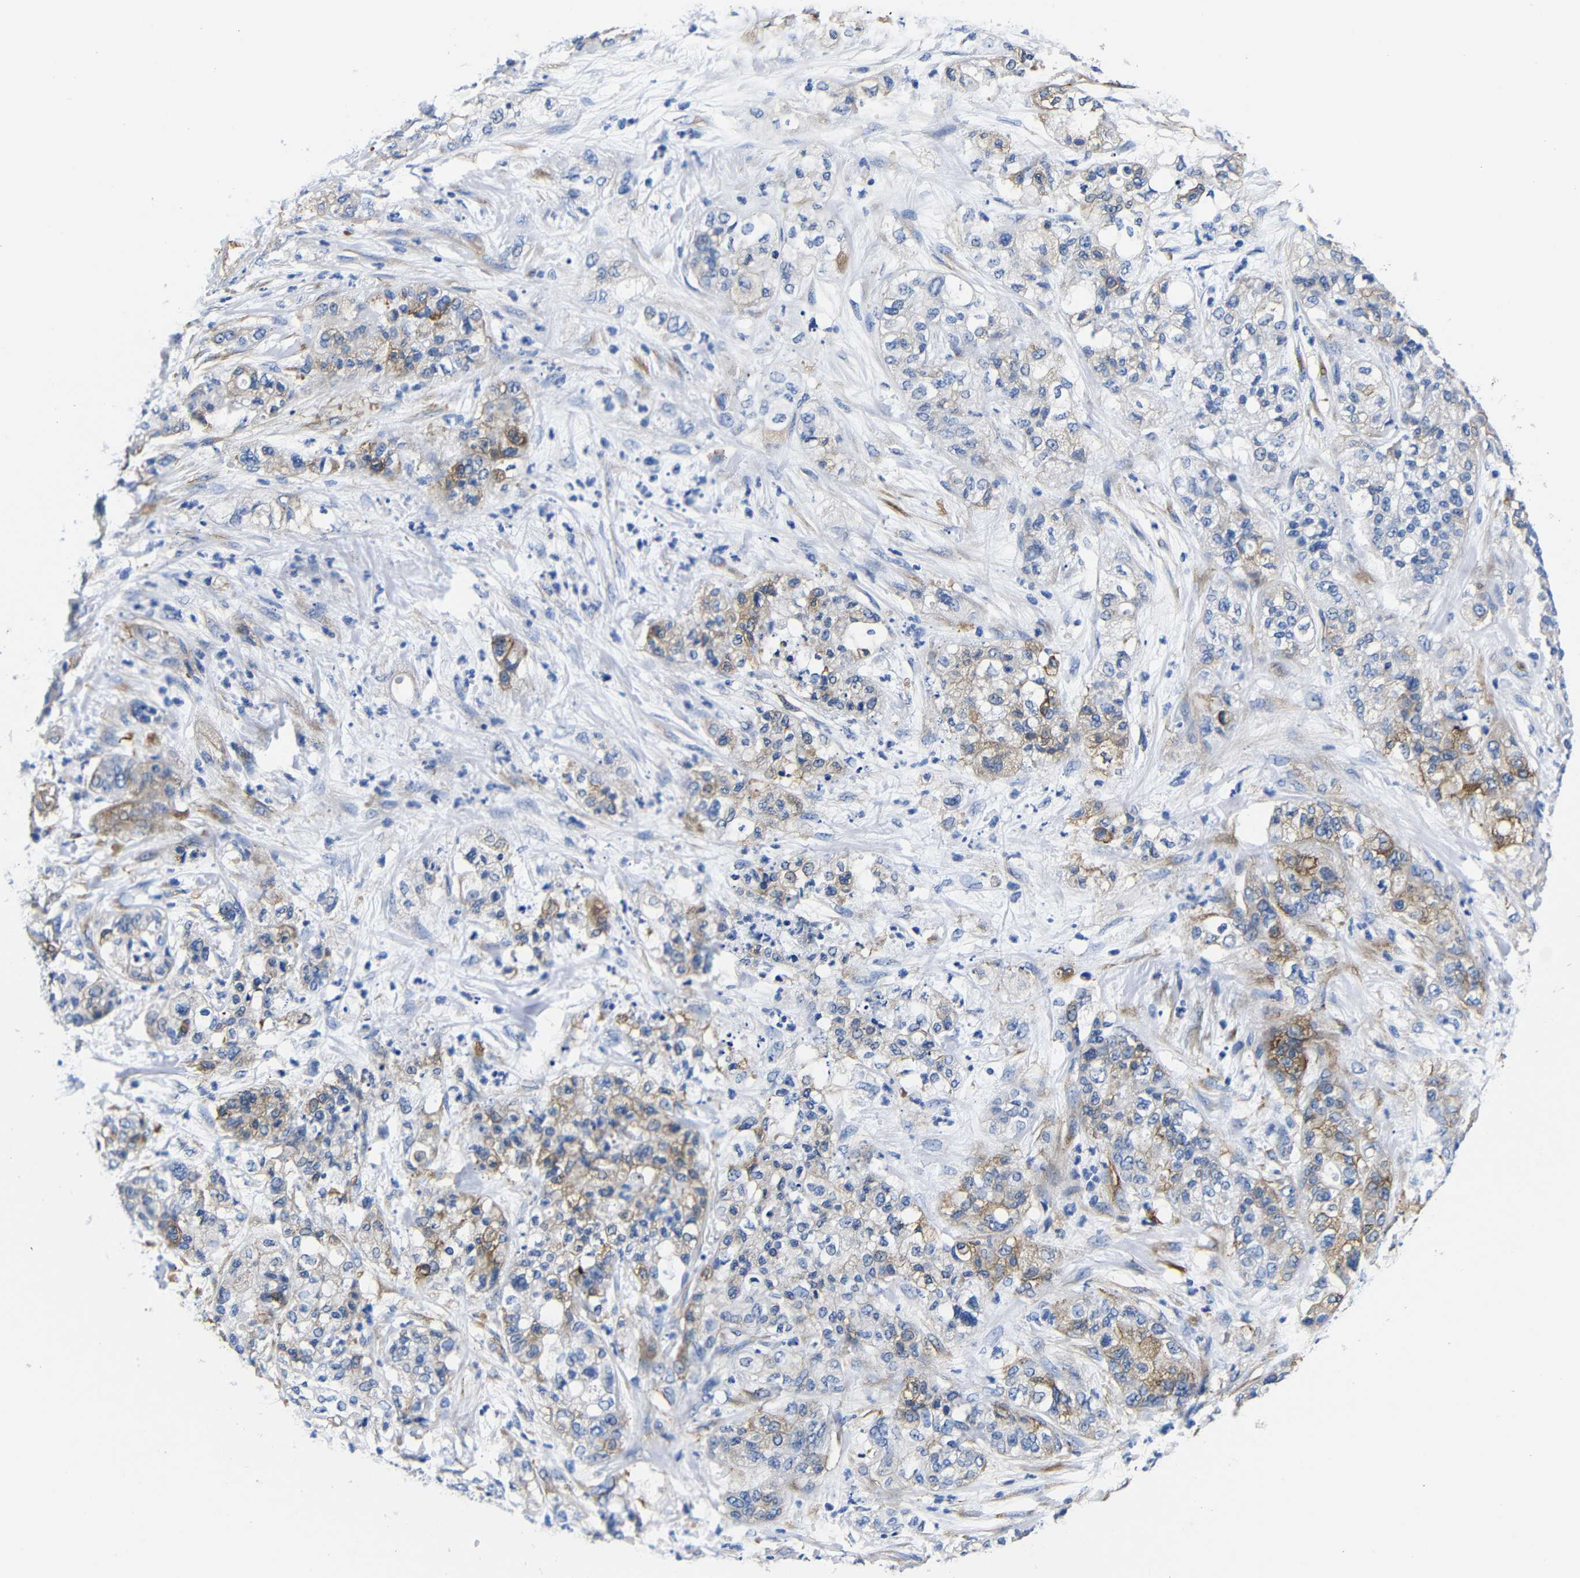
{"staining": {"intensity": "moderate", "quantity": "25%-75%", "location": "cytoplasmic/membranous"}, "tissue": "pancreatic cancer", "cell_type": "Tumor cells", "image_type": "cancer", "snomed": [{"axis": "morphology", "description": "Adenocarcinoma, NOS"}, {"axis": "topography", "description": "Pancreas"}], "caption": "Protein expression analysis of human pancreatic cancer (adenocarcinoma) reveals moderate cytoplasmic/membranous positivity in approximately 25%-75% of tumor cells.", "gene": "LRIG1", "patient": {"sex": "female", "age": 78}}